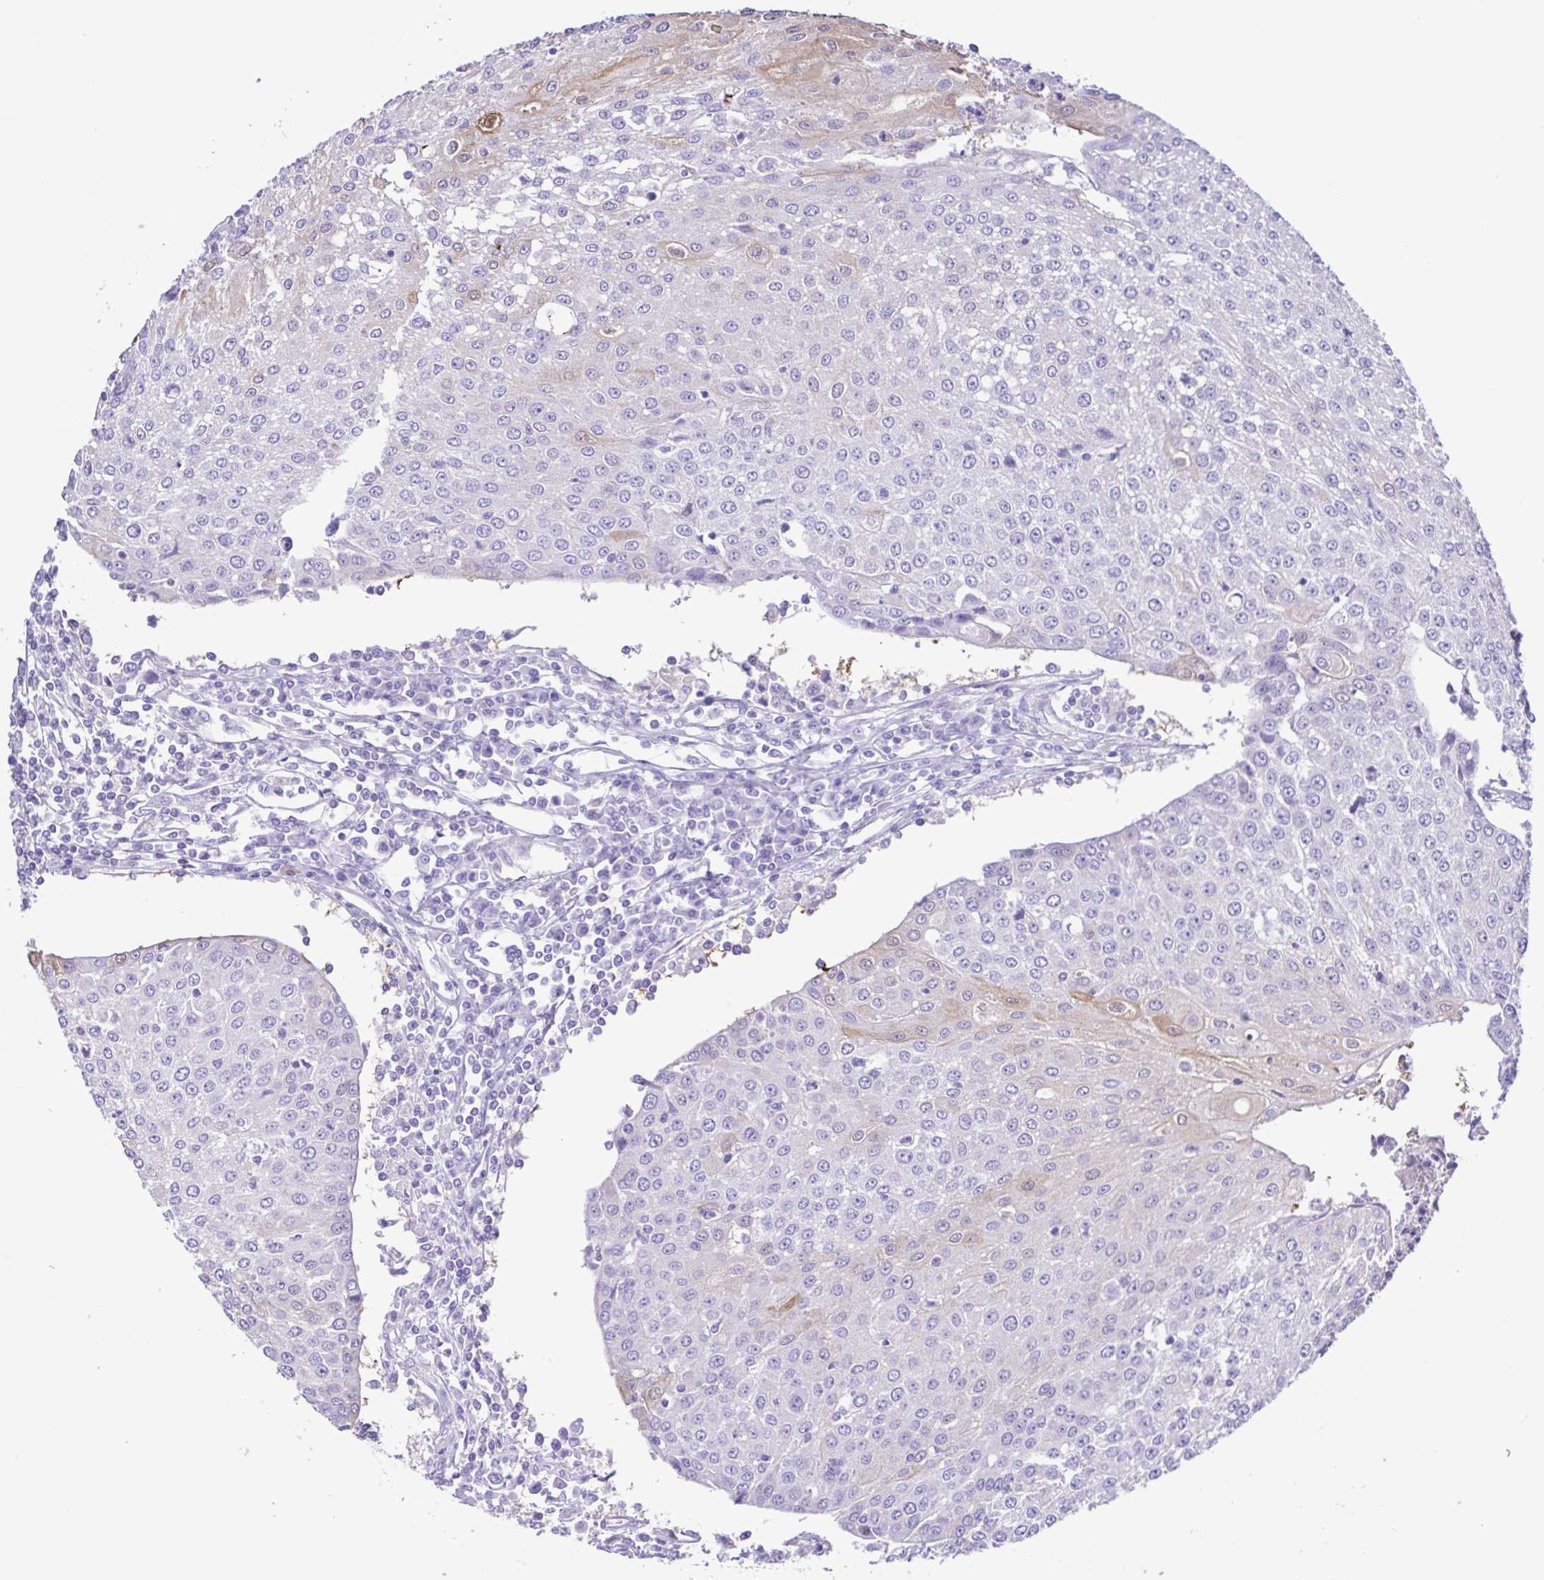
{"staining": {"intensity": "negative", "quantity": "none", "location": "none"}, "tissue": "urothelial cancer", "cell_type": "Tumor cells", "image_type": "cancer", "snomed": [{"axis": "morphology", "description": "Urothelial carcinoma, High grade"}, {"axis": "topography", "description": "Urinary bladder"}], "caption": "An immunohistochemistry (IHC) micrograph of high-grade urothelial carcinoma is shown. There is no staining in tumor cells of high-grade urothelial carcinoma.", "gene": "CYP17A1", "patient": {"sex": "female", "age": 85}}